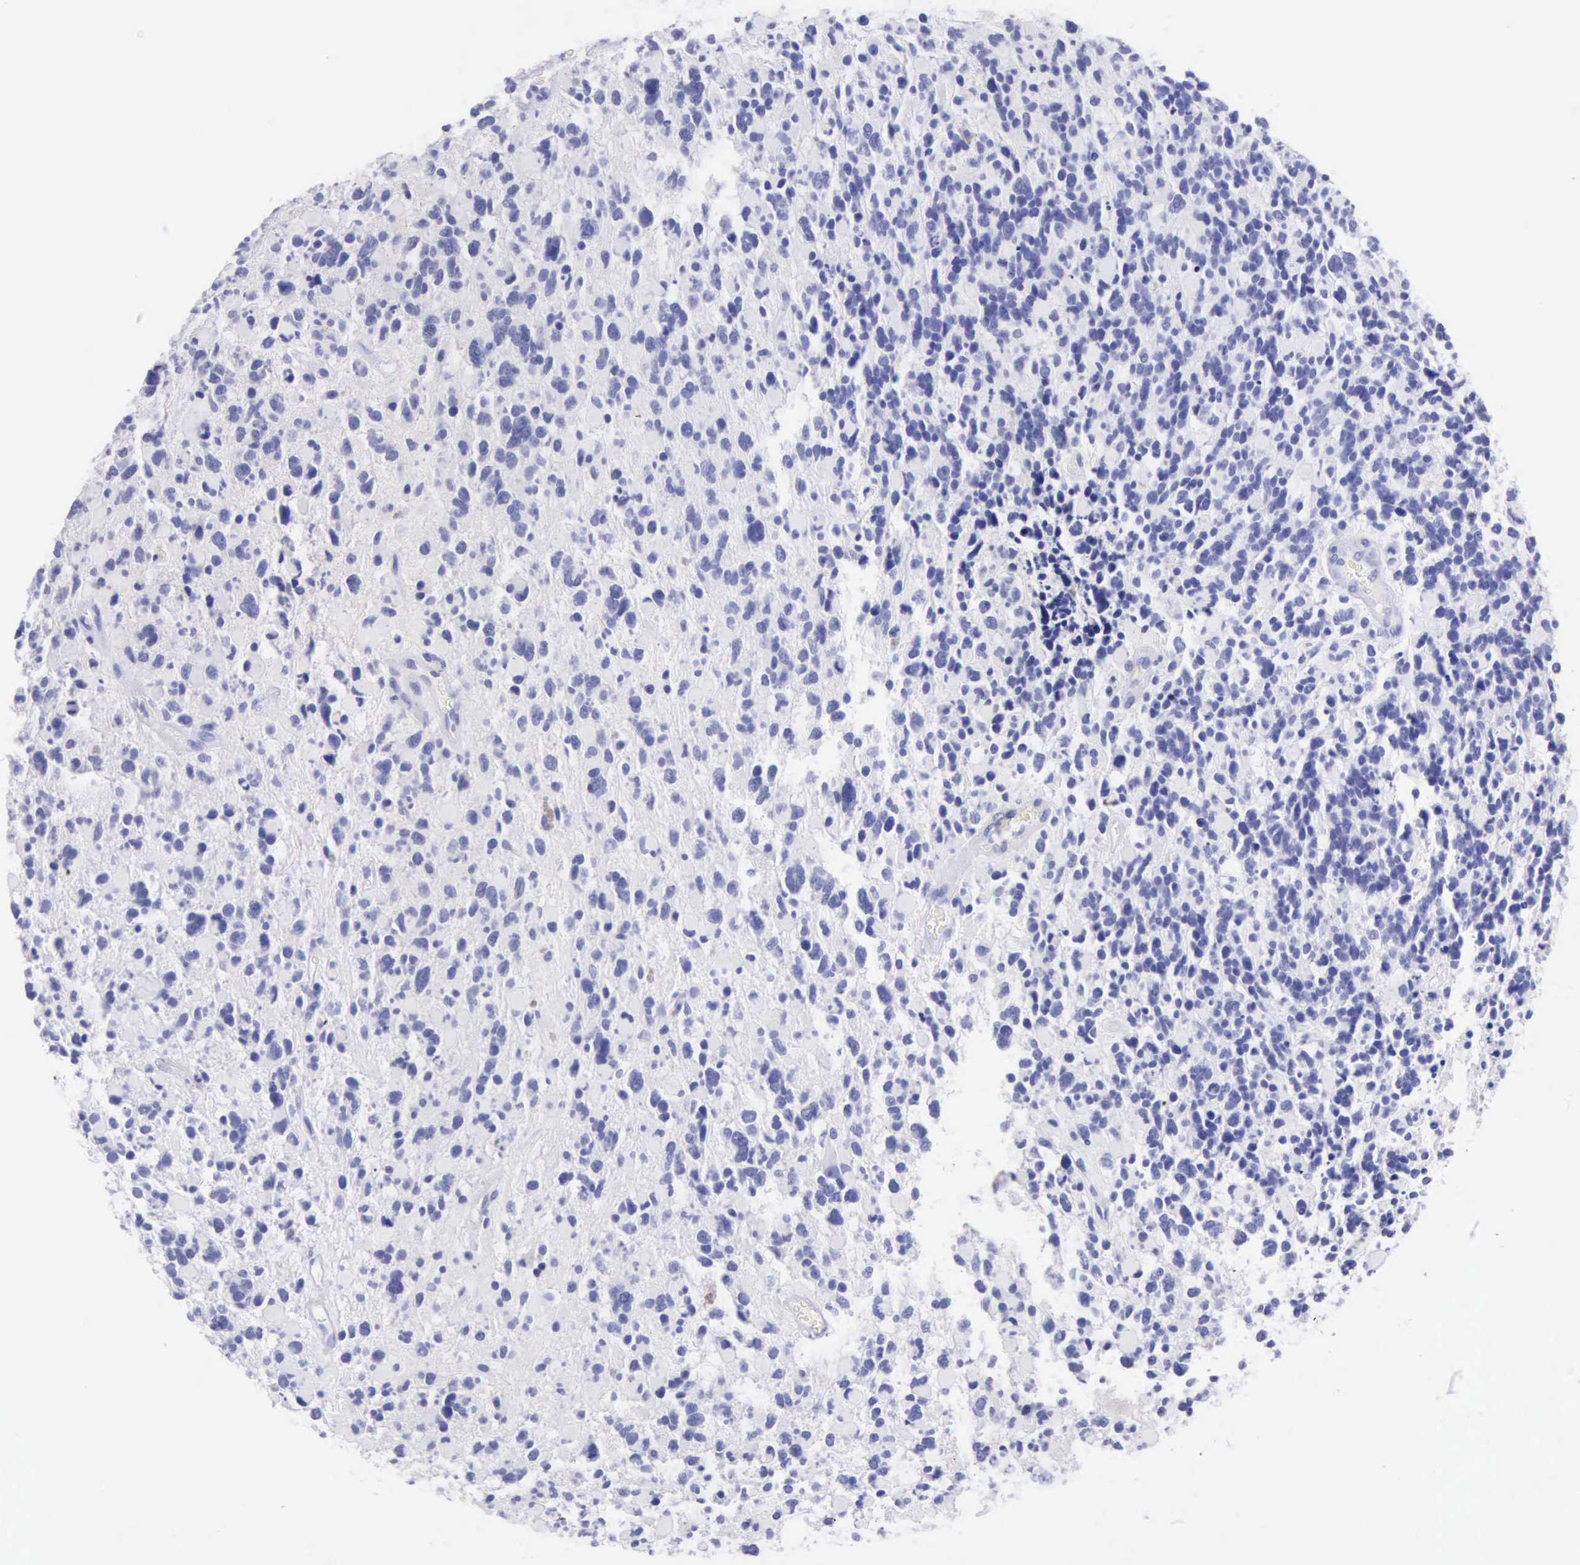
{"staining": {"intensity": "negative", "quantity": "none", "location": "none"}, "tissue": "glioma", "cell_type": "Tumor cells", "image_type": "cancer", "snomed": [{"axis": "morphology", "description": "Glioma, malignant, High grade"}, {"axis": "topography", "description": "Brain"}], "caption": "This is a histopathology image of immunohistochemistry staining of malignant high-grade glioma, which shows no expression in tumor cells.", "gene": "KRT8", "patient": {"sex": "female", "age": 37}}